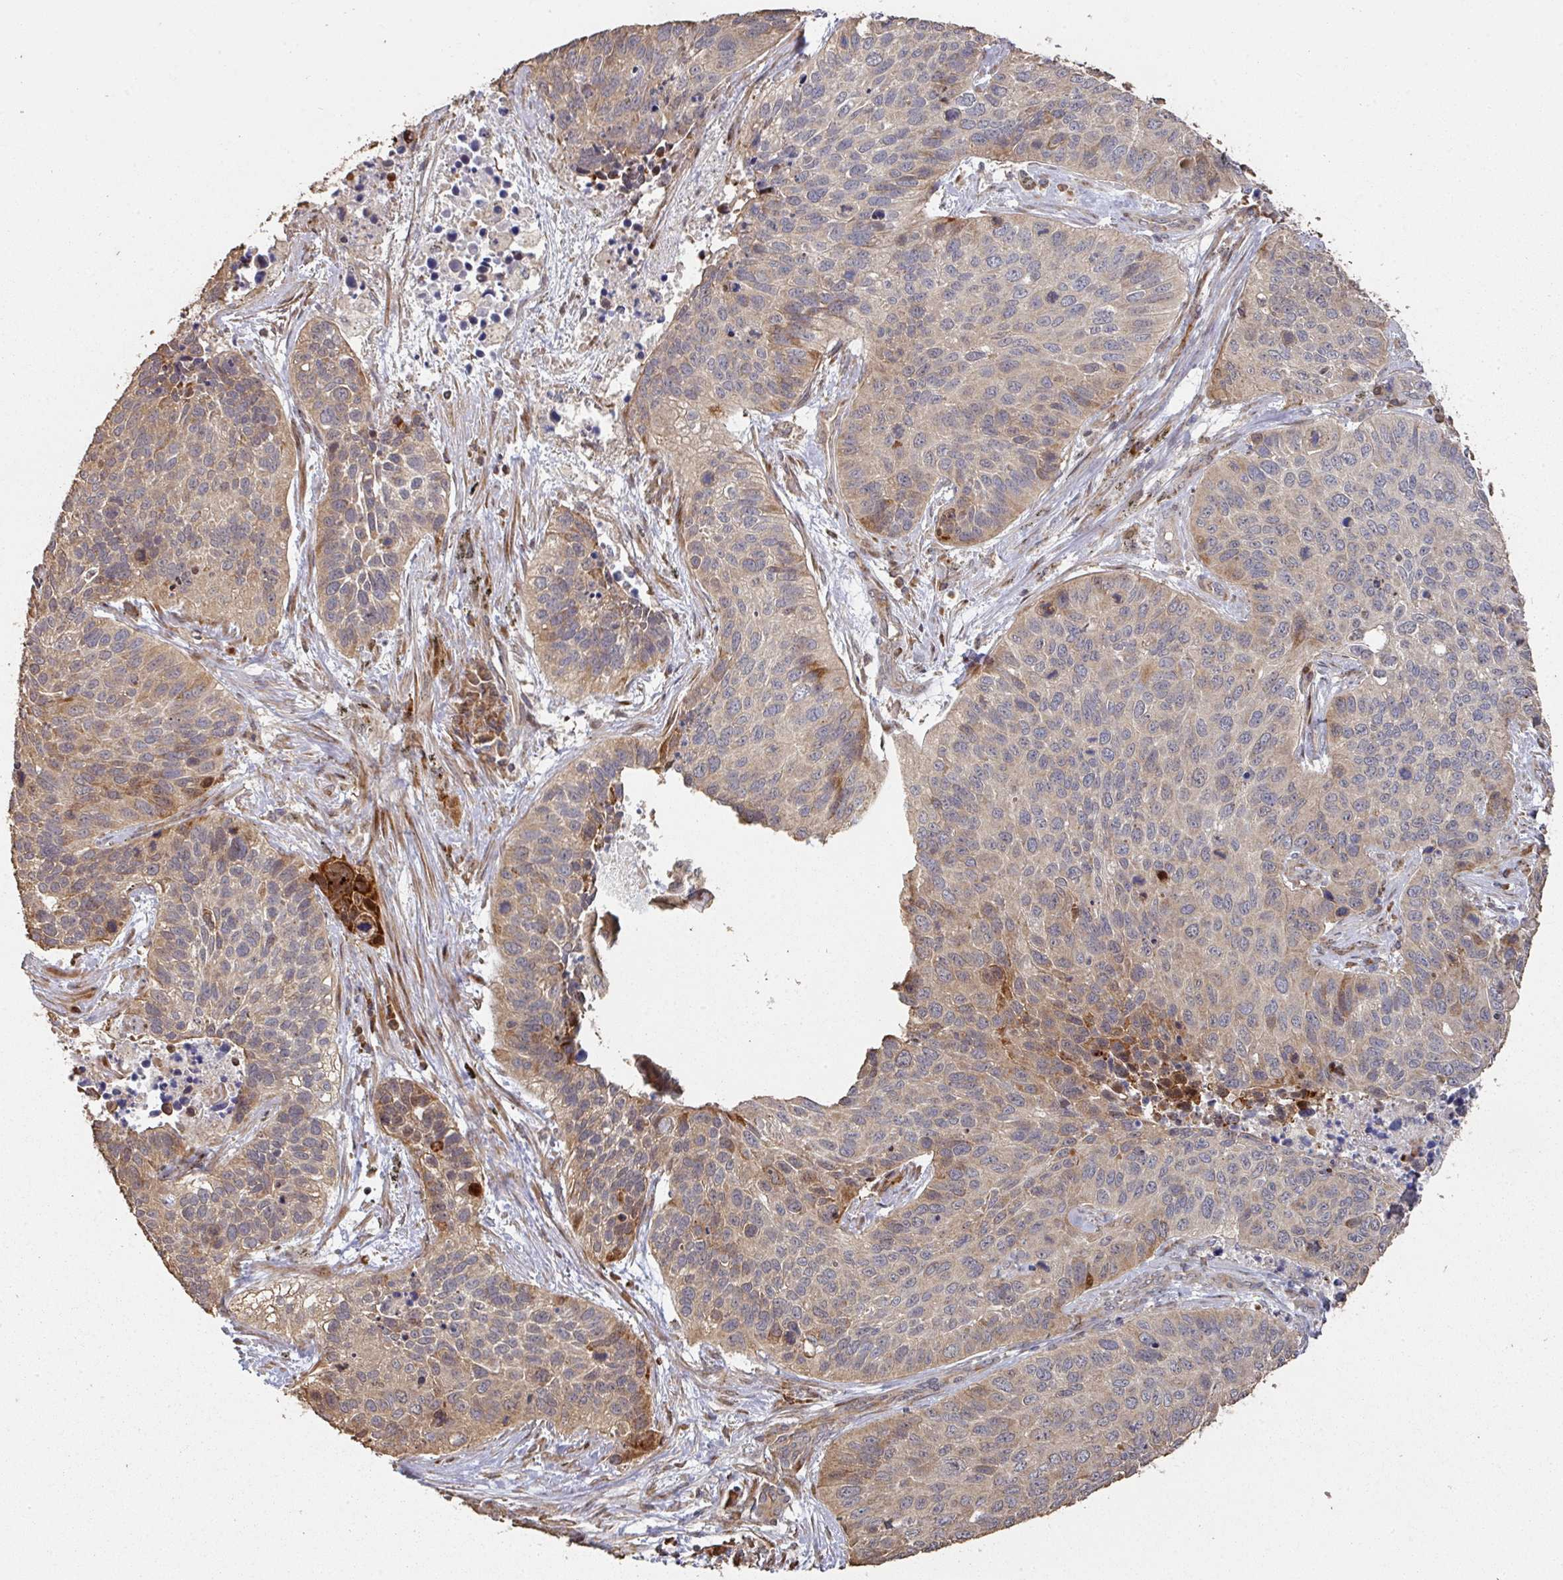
{"staining": {"intensity": "strong", "quantity": "<25%", "location": "cytoplasmic/membranous"}, "tissue": "lung cancer", "cell_type": "Tumor cells", "image_type": "cancer", "snomed": [{"axis": "morphology", "description": "Squamous cell carcinoma, NOS"}, {"axis": "topography", "description": "Lung"}], "caption": "Immunohistochemical staining of lung cancer reveals medium levels of strong cytoplasmic/membranous expression in about <25% of tumor cells.", "gene": "CA7", "patient": {"sex": "male", "age": 62}}